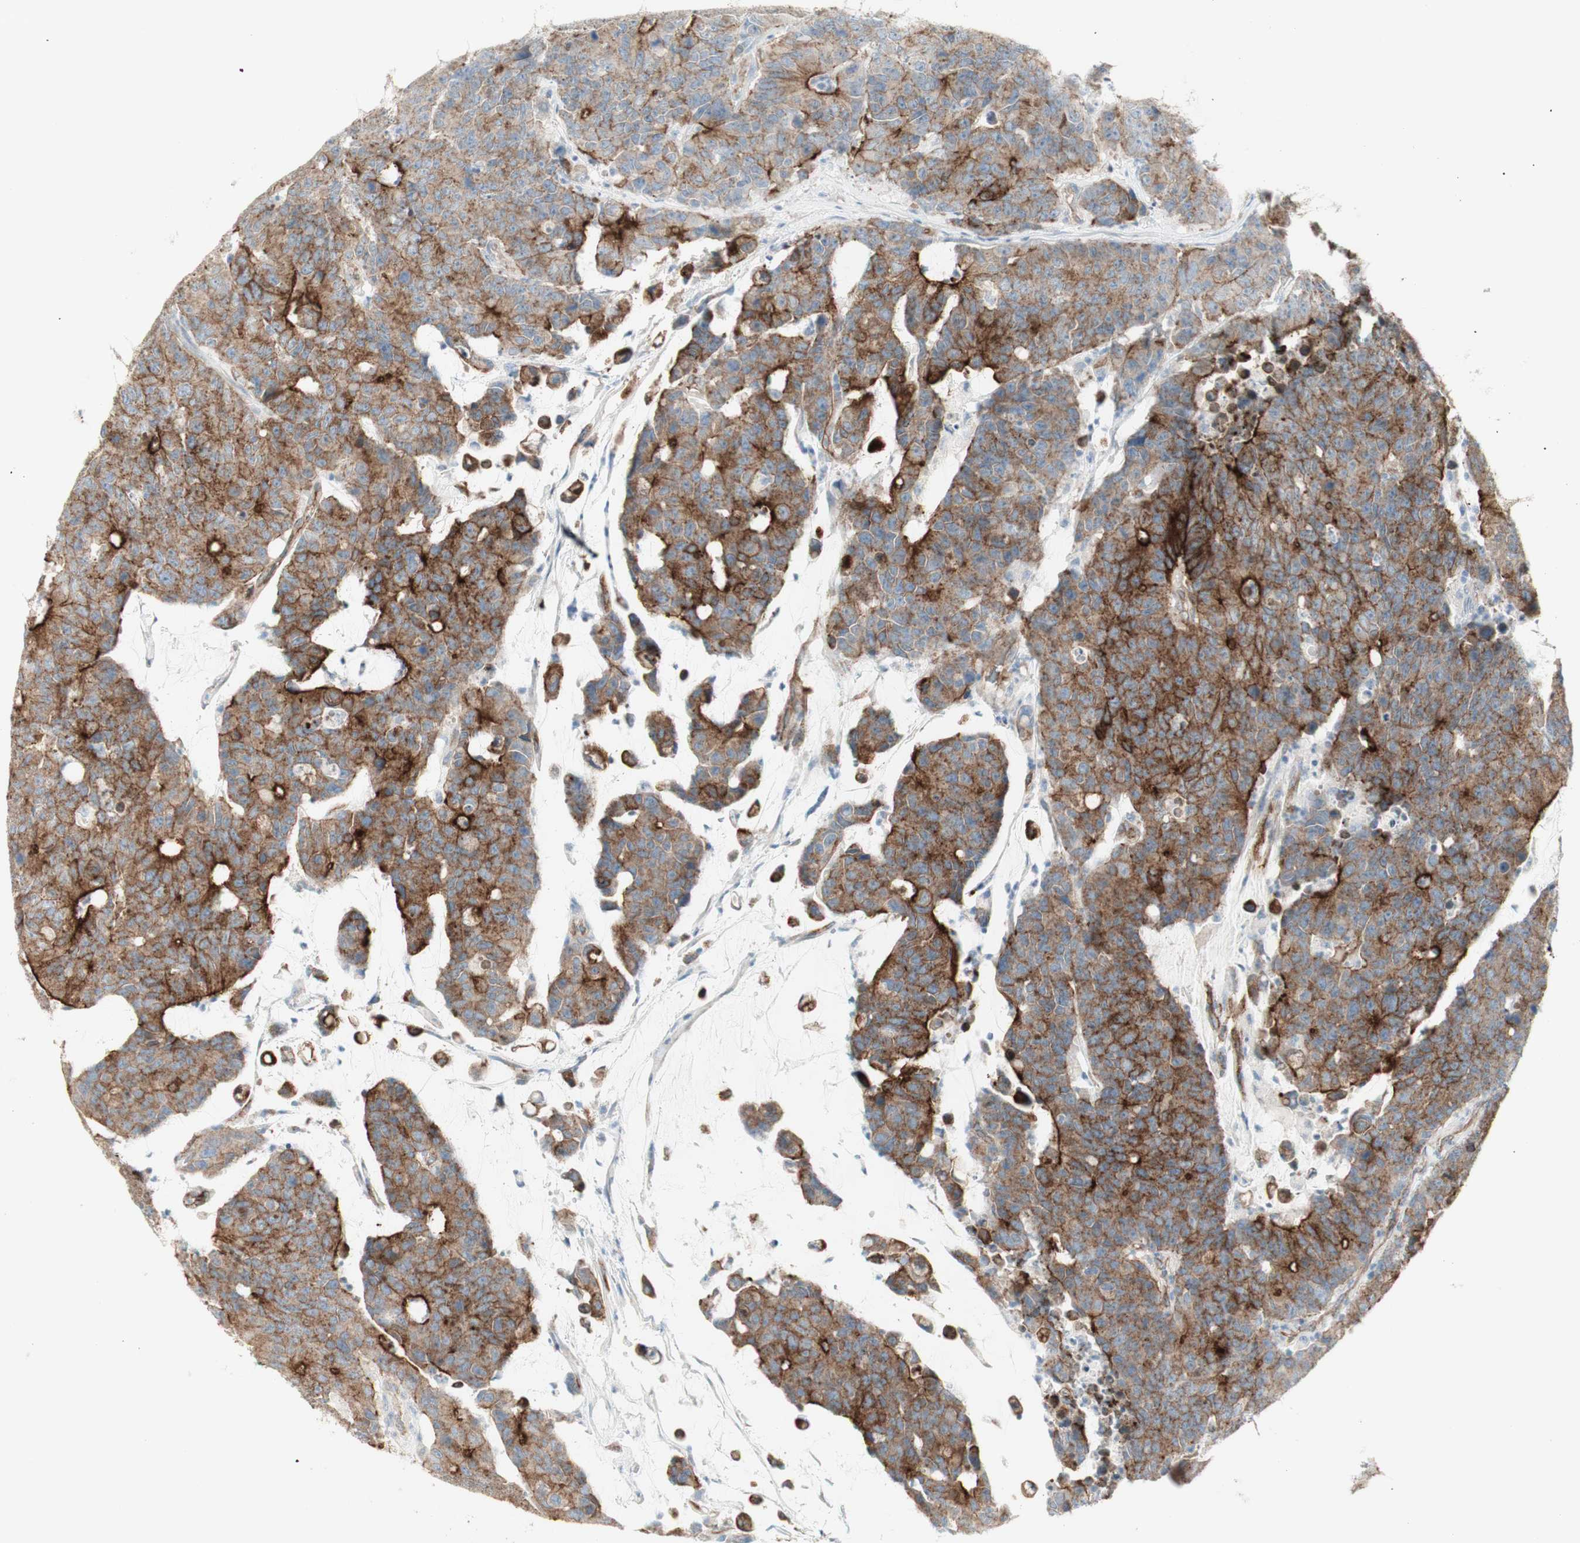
{"staining": {"intensity": "strong", "quantity": "25%-75%", "location": "cytoplasmic/membranous"}, "tissue": "colorectal cancer", "cell_type": "Tumor cells", "image_type": "cancer", "snomed": [{"axis": "morphology", "description": "Adenocarcinoma, NOS"}, {"axis": "topography", "description": "Colon"}], "caption": "Strong cytoplasmic/membranous positivity is present in approximately 25%-75% of tumor cells in adenocarcinoma (colorectal).", "gene": "MYO6", "patient": {"sex": "female", "age": 86}}